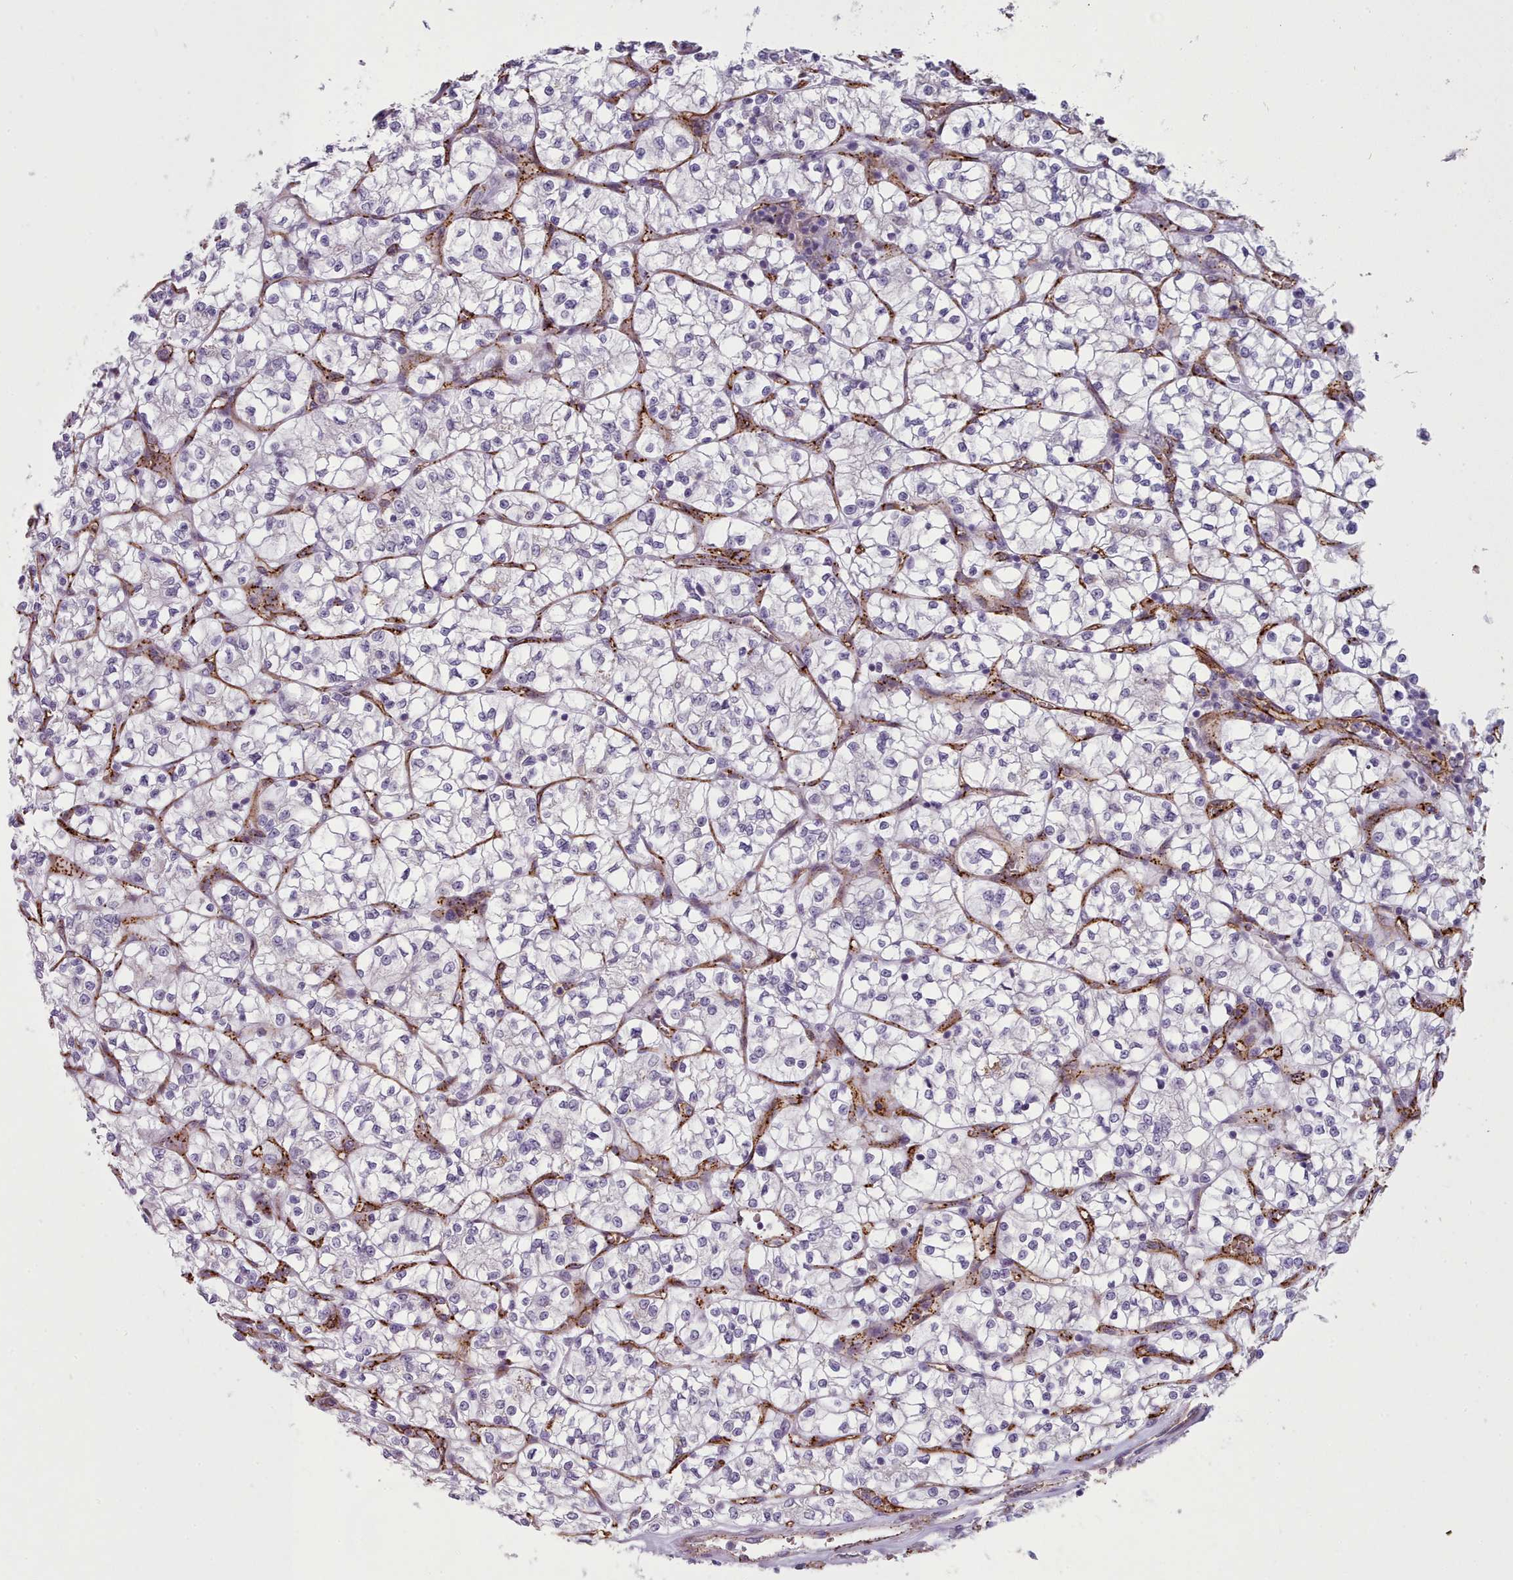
{"staining": {"intensity": "negative", "quantity": "none", "location": "none"}, "tissue": "renal cancer", "cell_type": "Tumor cells", "image_type": "cancer", "snomed": [{"axis": "morphology", "description": "Adenocarcinoma, NOS"}, {"axis": "topography", "description": "Kidney"}], "caption": "Photomicrograph shows no protein positivity in tumor cells of adenocarcinoma (renal) tissue. (DAB immunohistochemistry (IHC) visualized using brightfield microscopy, high magnification).", "gene": "CD300LF", "patient": {"sex": "female", "age": 64}}